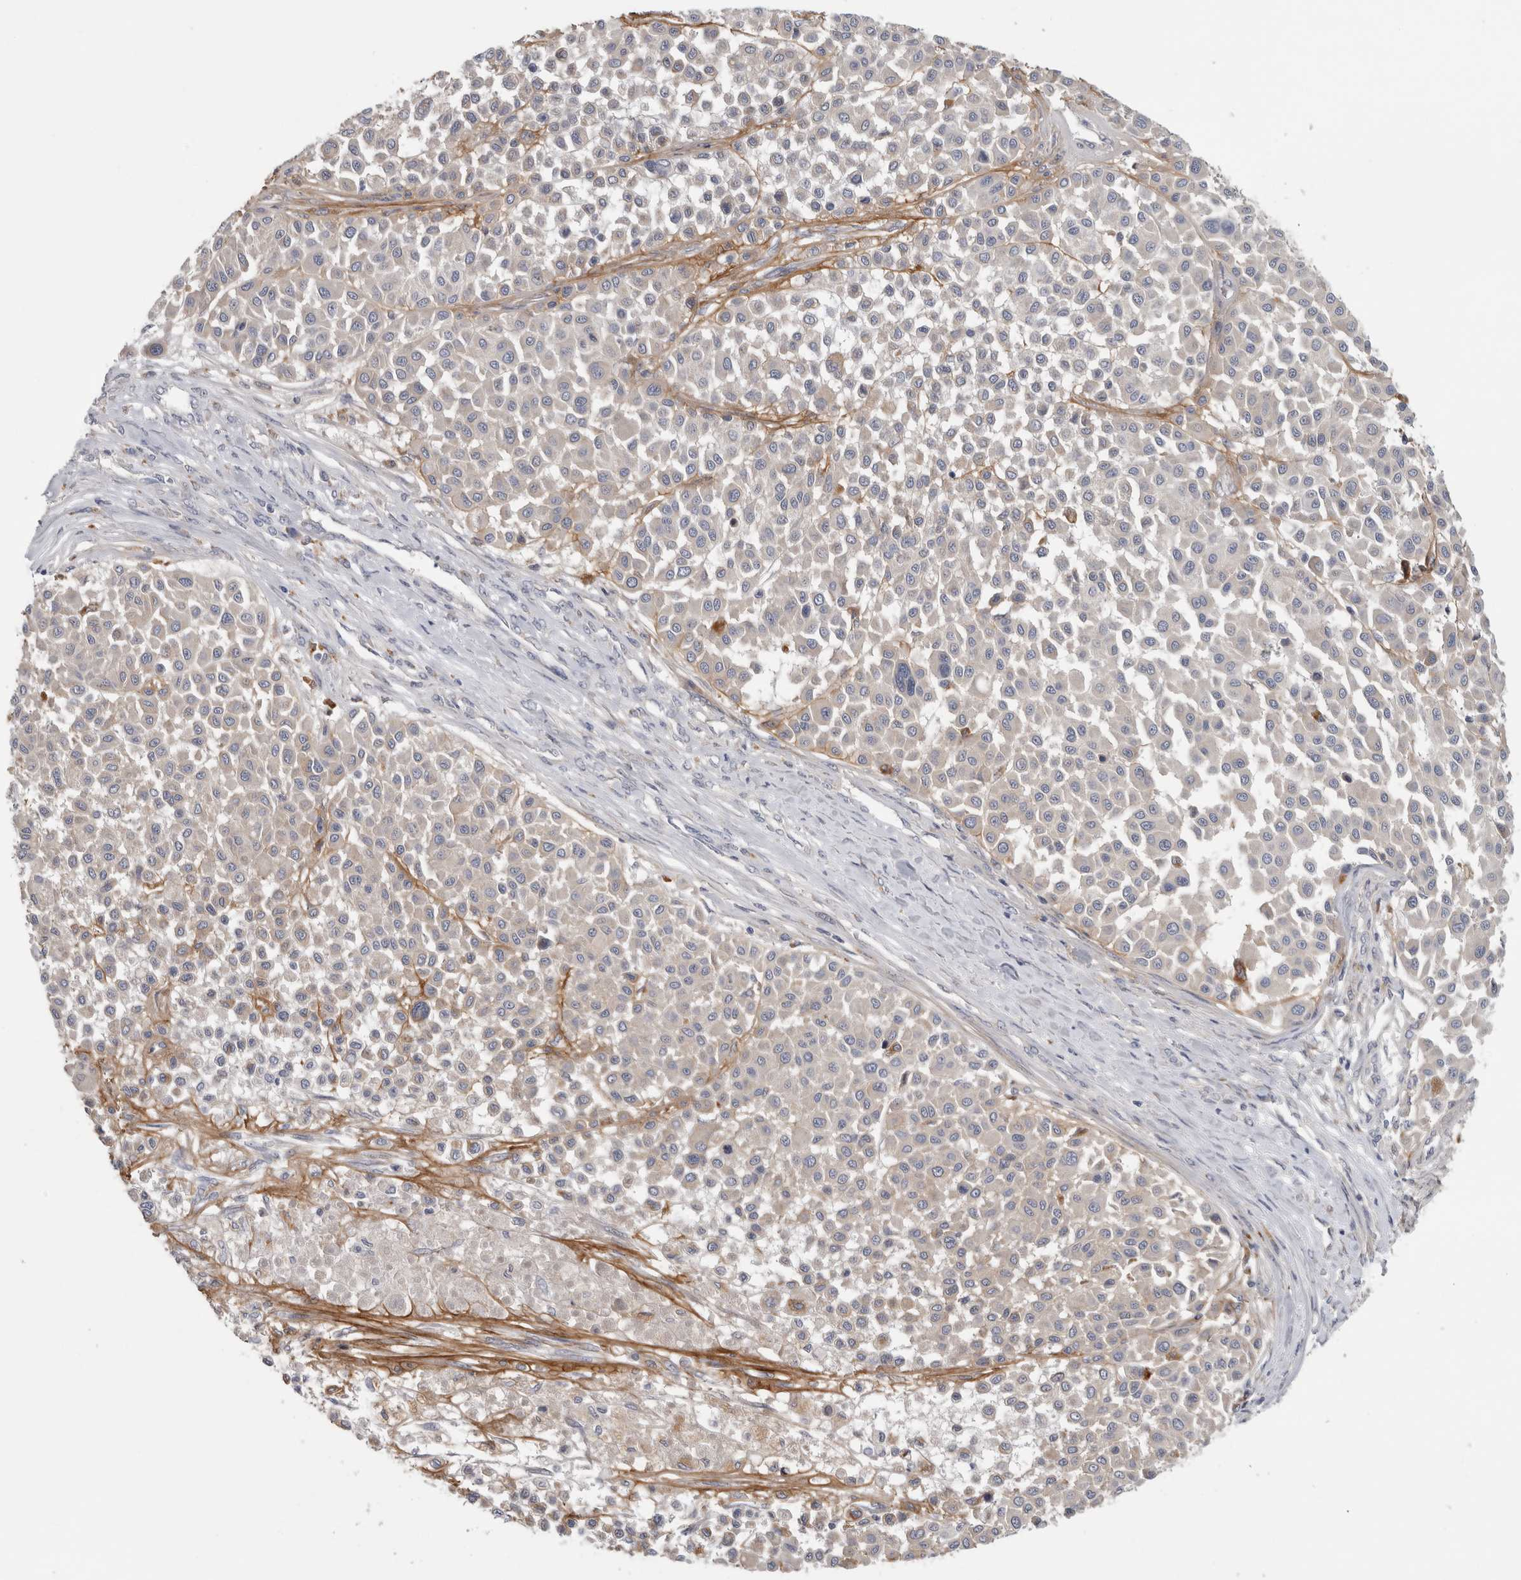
{"staining": {"intensity": "negative", "quantity": "none", "location": "none"}, "tissue": "melanoma", "cell_type": "Tumor cells", "image_type": "cancer", "snomed": [{"axis": "morphology", "description": "Malignant melanoma, Metastatic site"}, {"axis": "topography", "description": "Soft tissue"}], "caption": "A histopathology image of human melanoma is negative for staining in tumor cells.", "gene": "ATXN2", "patient": {"sex": "male", "age": 41}}